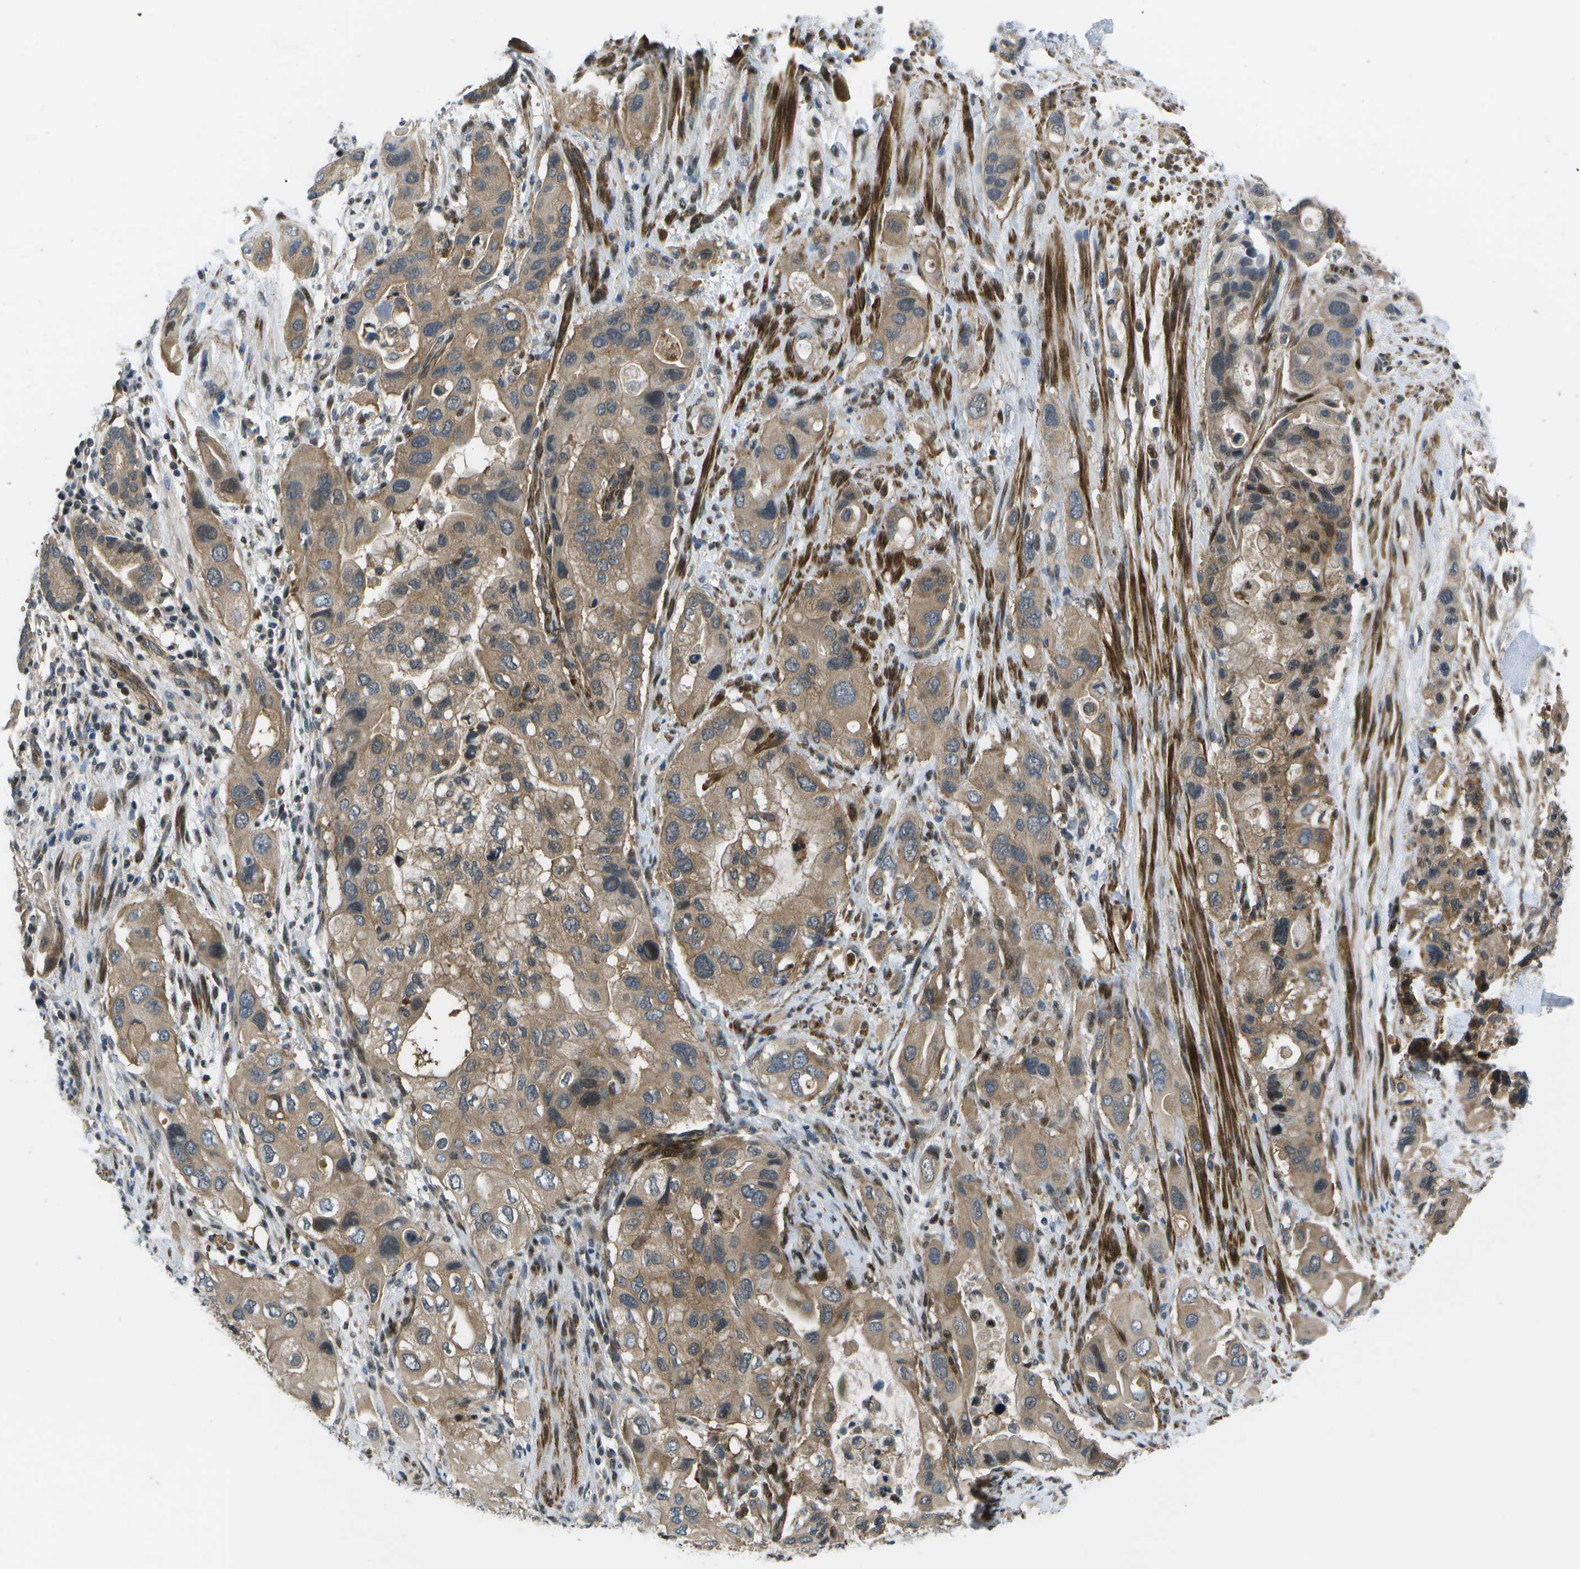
{"staining": {"intensity": "moderate", "quantity": ">75%", "location": "cytoplasmic/membranous"}, "tissue": "pancreatic cancer", "cell_type": "Tumor cells", "image_type": "cancer", "snomed": [{"axis": "morphology", "description": "Adenocarcinoma, NOS"}, {"axis": "topography", "description": "Pancreas"}], "caption": "Human adenocarcinoma (pancreatic) stained with a brown dye shows moderate cytoplasmic/membranous positive expression in approximately >75% of tumor cells.", "gene": "ENPP5", "patient": {"sex": "female", "age": 56}}